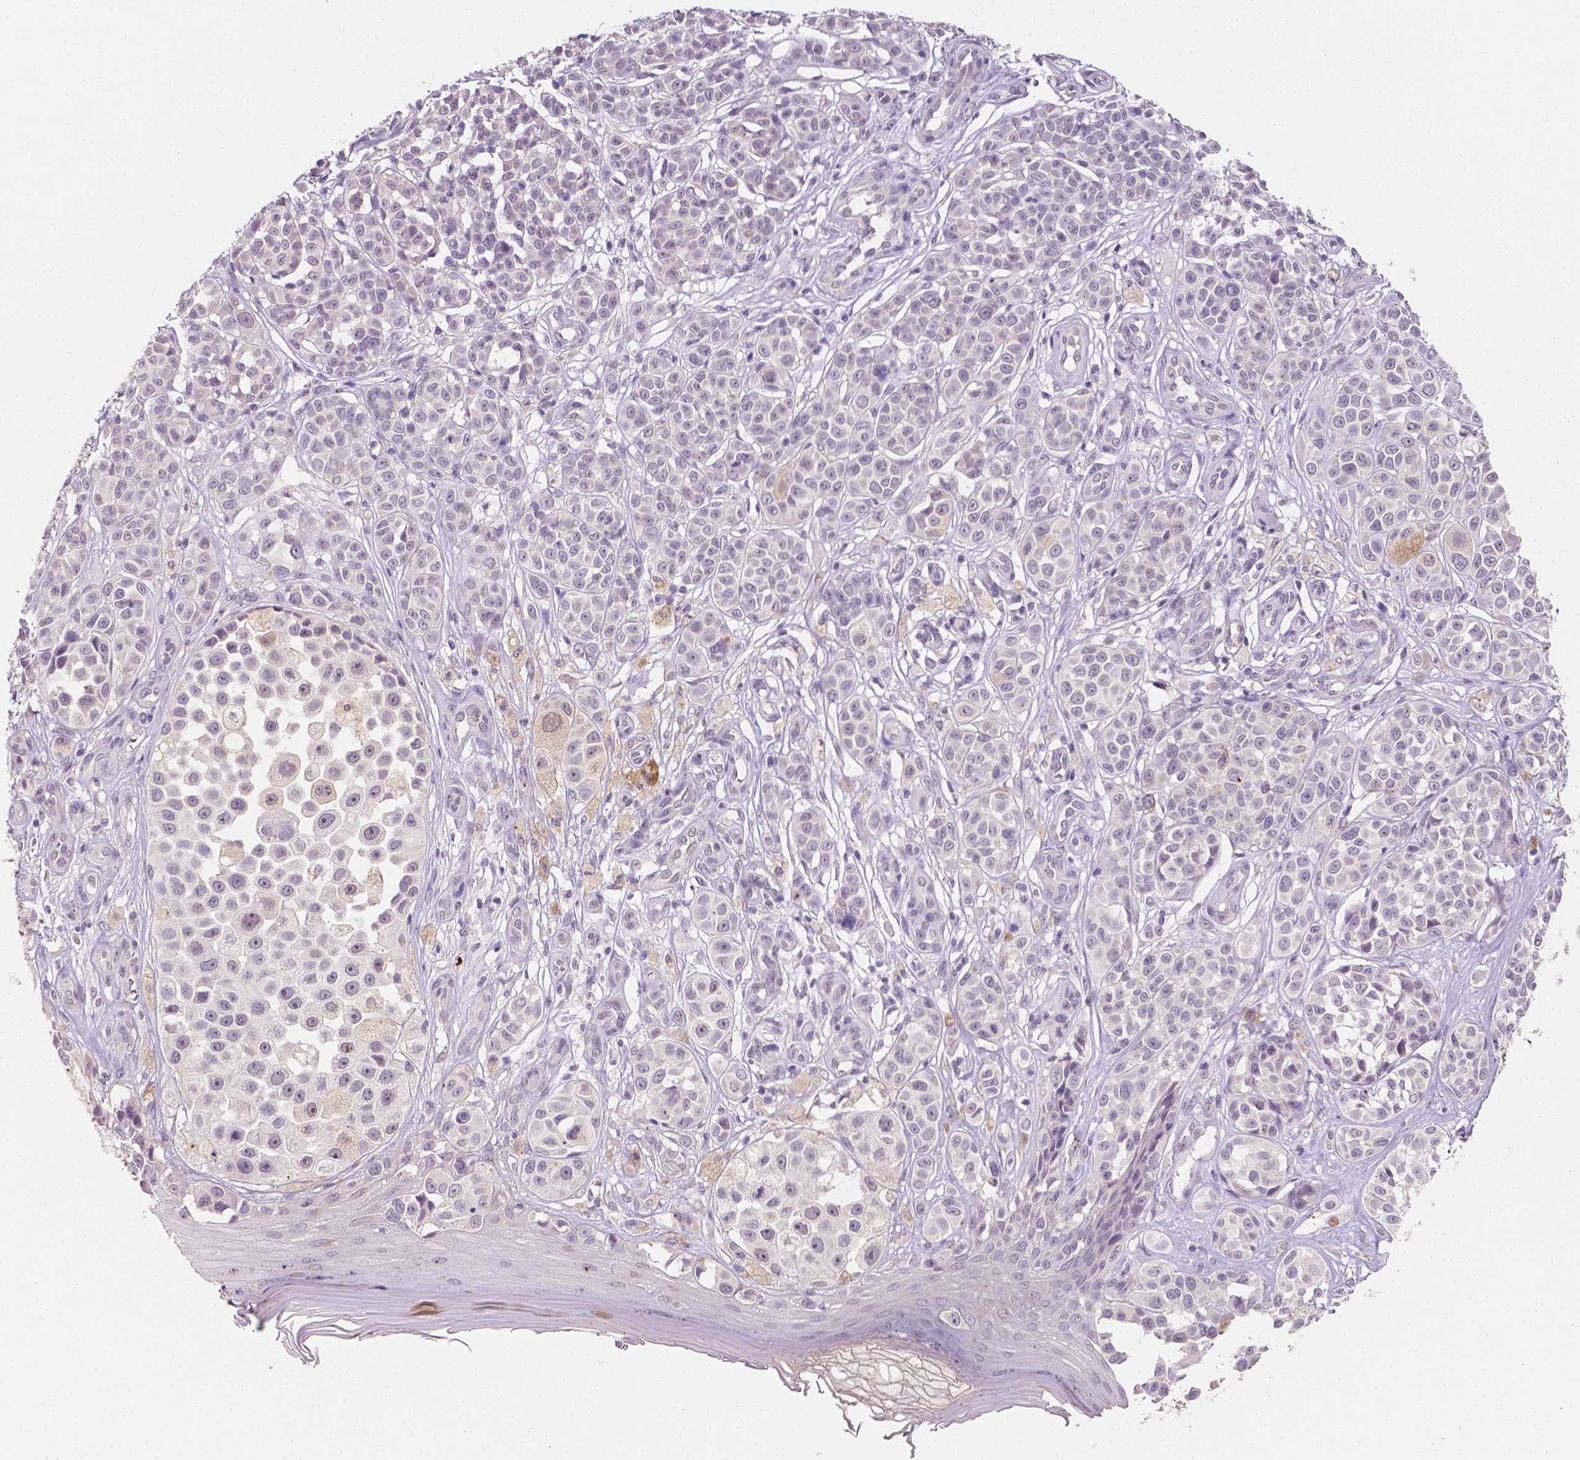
{"staining": {"intensity": "negative", "quantity": "none", "location": "none"}, "tissue": "melanoma", "cell_type": "Tumor cells", "image_type": "cancer", "snomed": [{"axis": "morphology", "description": "Malignant melanoma, NOS"}, {"axis": "topography", "description": "Skin"}], "caption": "This is a photomicrograph of immunohistochemistry staining of melanoma, which shows no expression in tumor cells. (IHC, brightfield microscopy, high magnification).", "gene": "TAL1", "patient": {"sex": "female", "age": 90}}